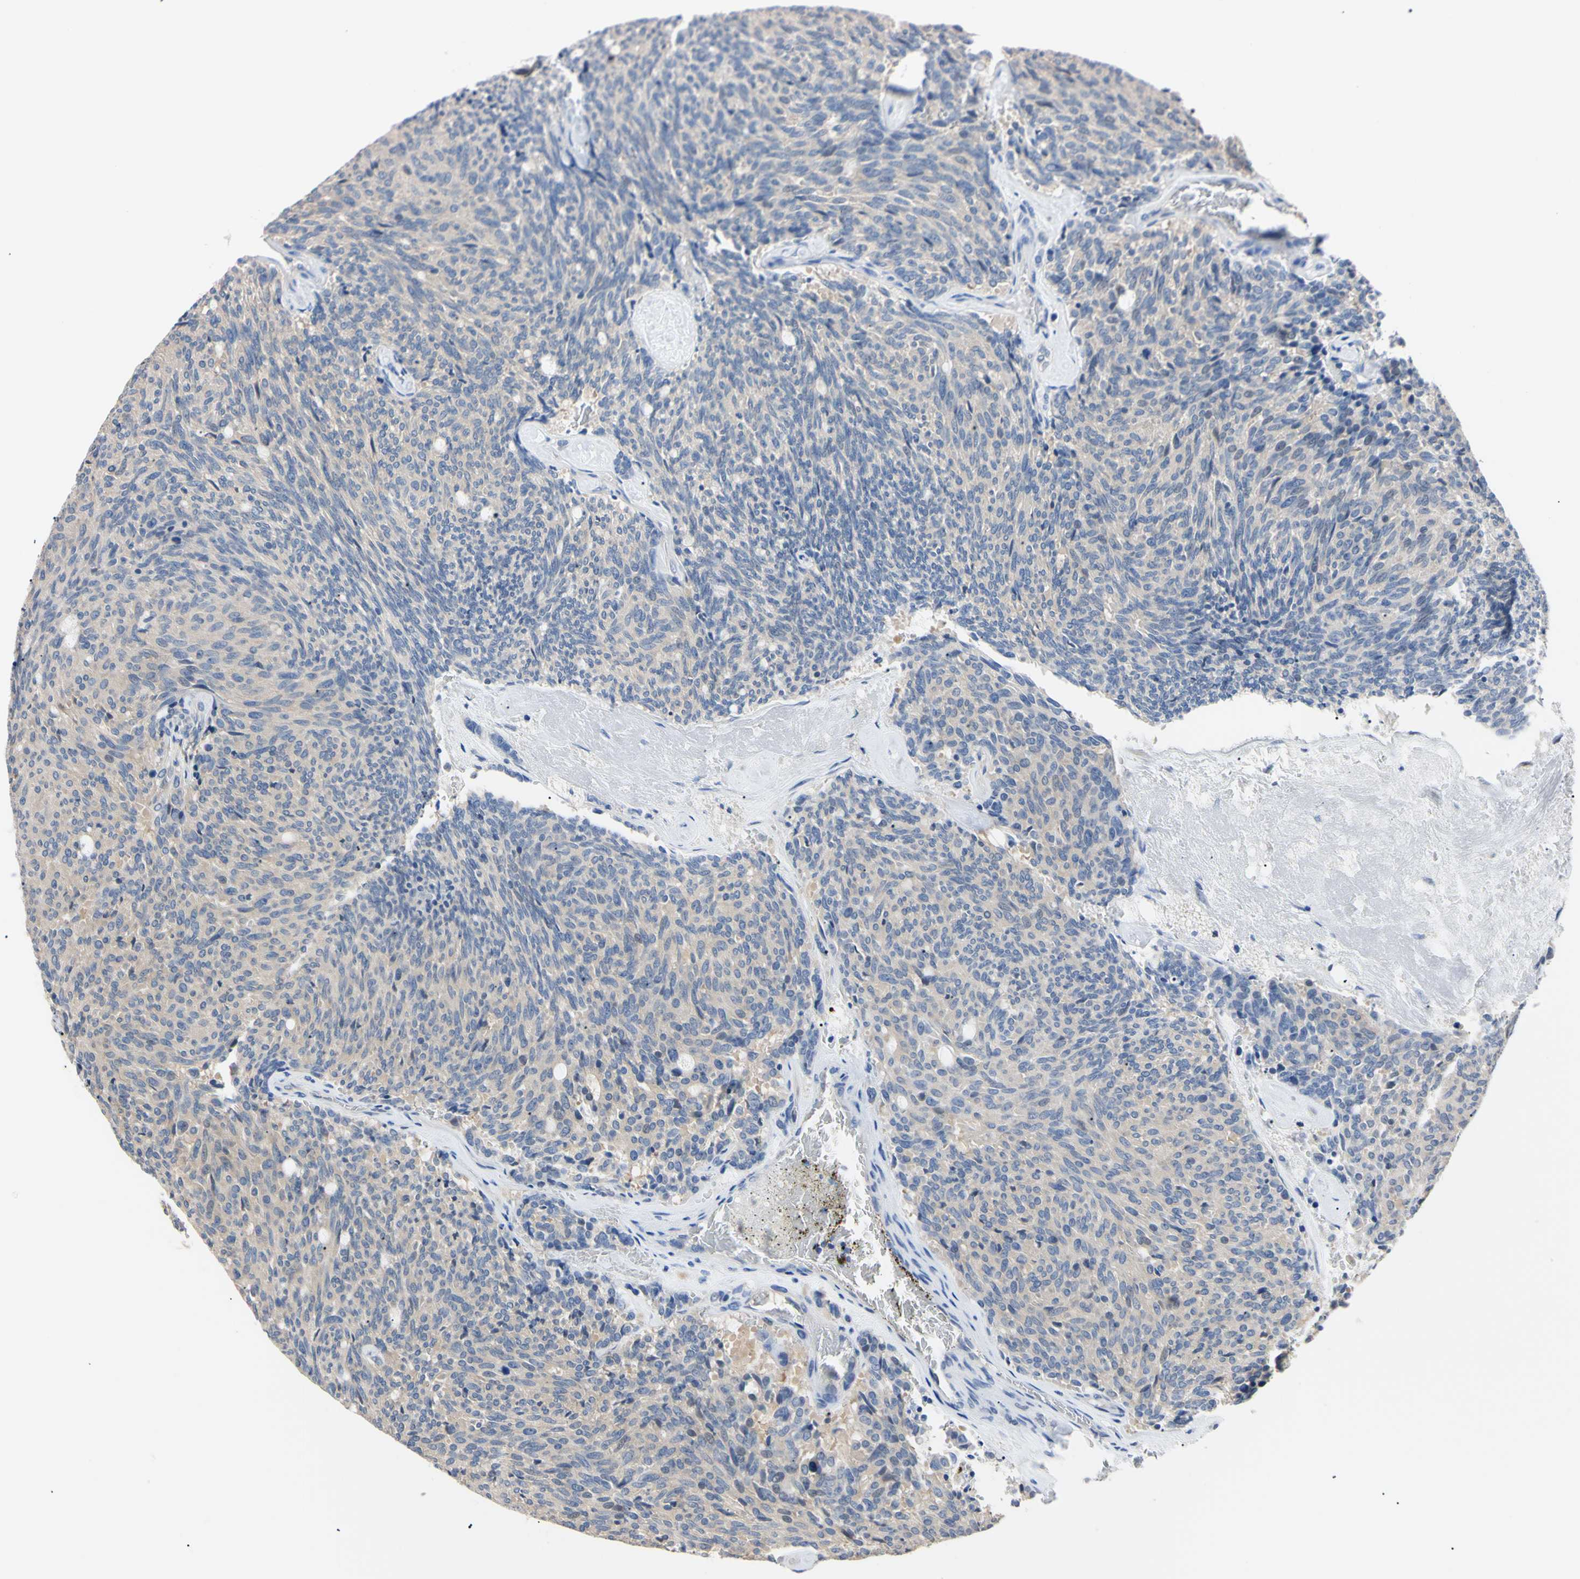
{"staining": {"intensity": "weak", "quantity": ">75%", "location": "cytoplasmic/membranous"}, "tissue": "carcinoid", "cell_type": "Tumor cells", "image_type": "cancer", "snomed": [{"axis": "morphology", "description": "Carcinoid, malignant, NOS"}, {"axis": "topography", "description": "Pancreas"}], "caption": "This is an image of immunohistochemistry staining of malignant carcinoid, which shows weak positivity in the cytoplasmic/membranous of tumor cells.", "gene": "RARS1", "patient": {"sex": "female", "age": 54}}